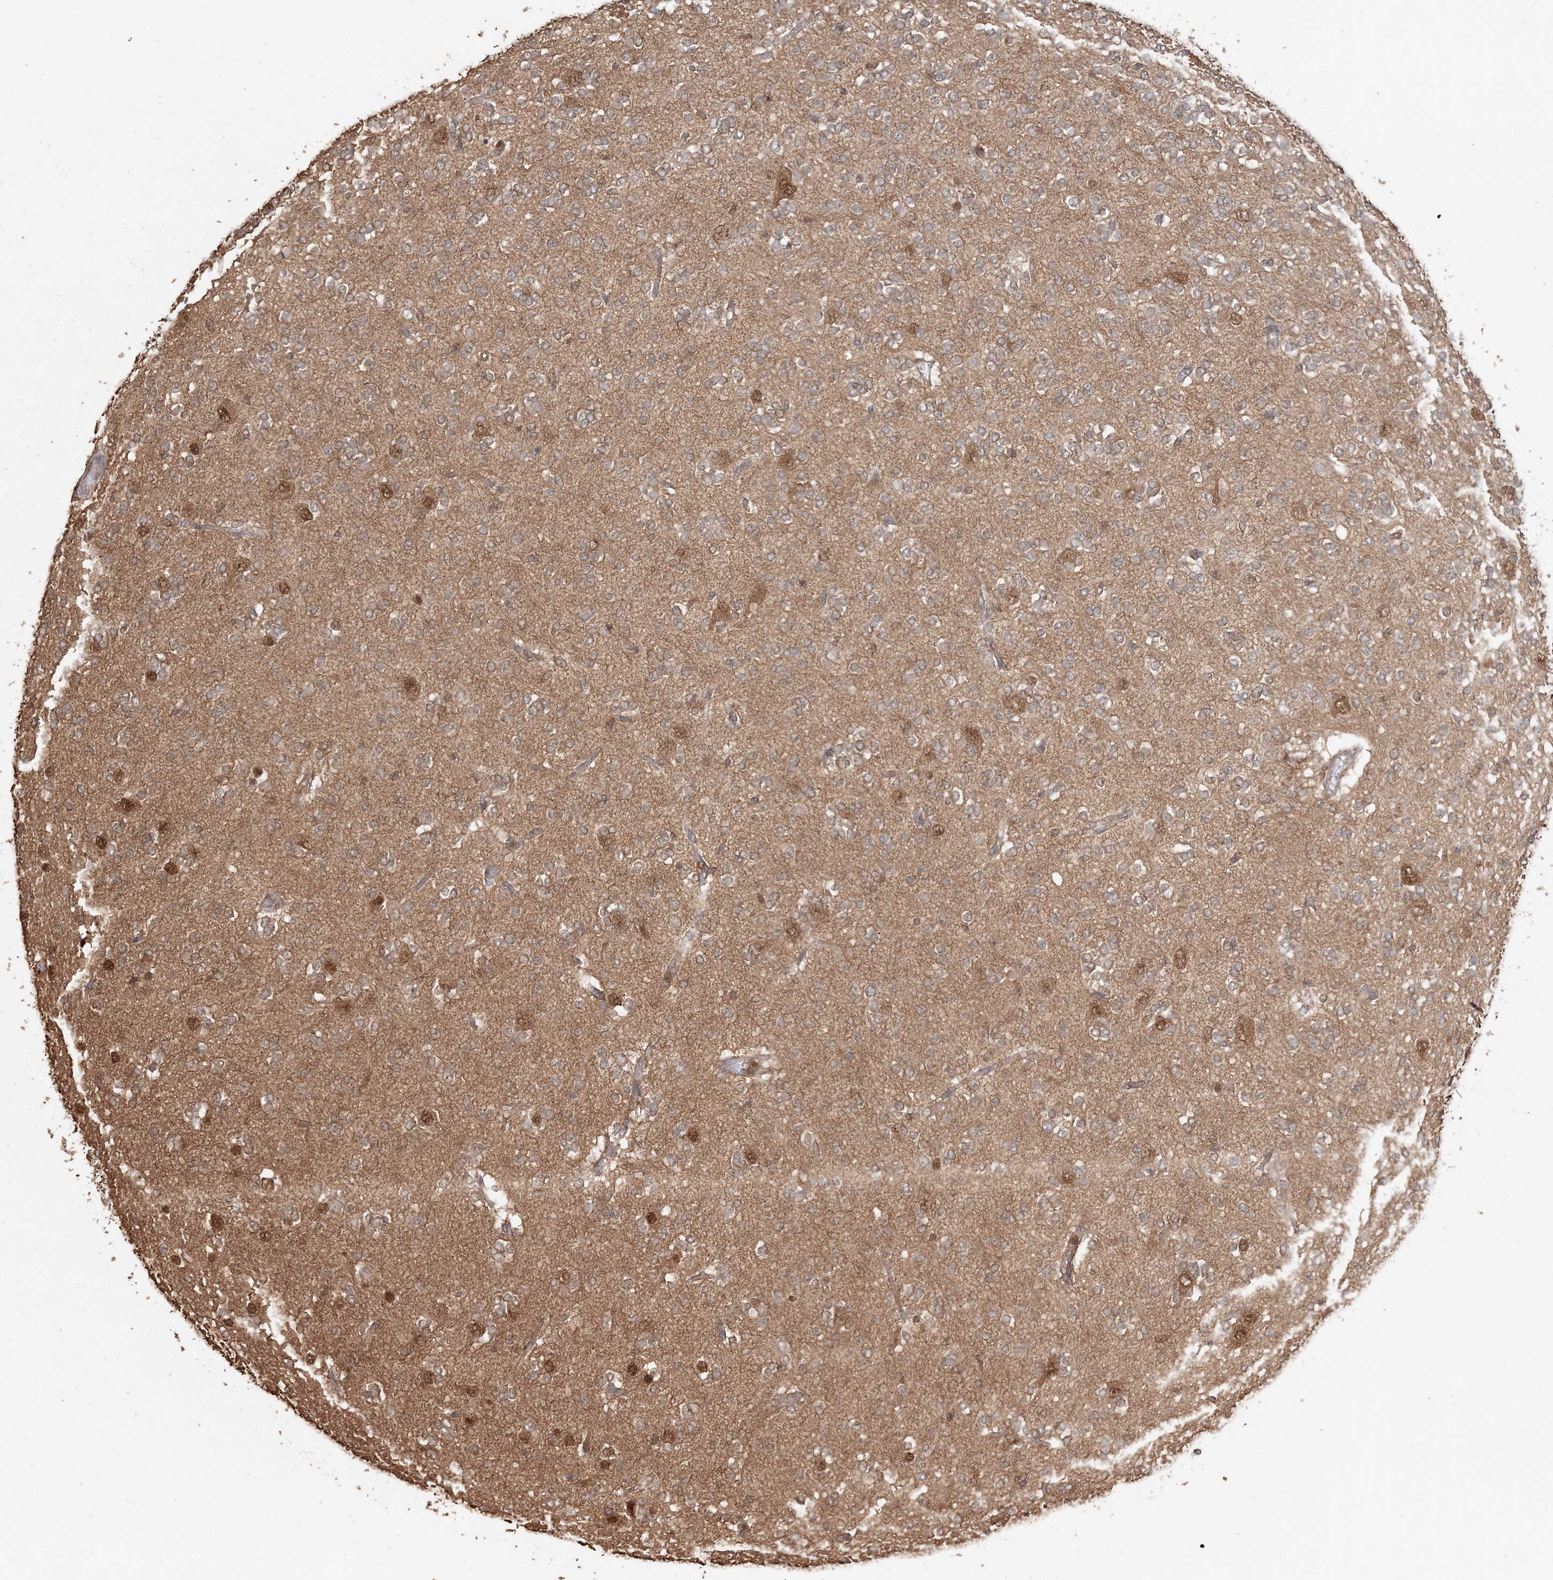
{"staining": {"intensity": "weak", "quantity": "25%-75%", "location": "cytoplasmic/membranous"}, "tissue": "glioma", "cell_type": "Tumor cells", "image_type": "cancer", "snomed": [{"axis": "morphology", "description": "Glioma, malignant, Low grade"}, {"axis": "topography", "description": "Brain"}], "caption": "Weak cytoplasmic/membranous expression for a protein is present in about 25%-75% of tumor cells of malignant glioma (low-grade) using immunohistochemistry (IHC).", "gene": "CAB39", "patient": {"sex": "male", "age": 38}}